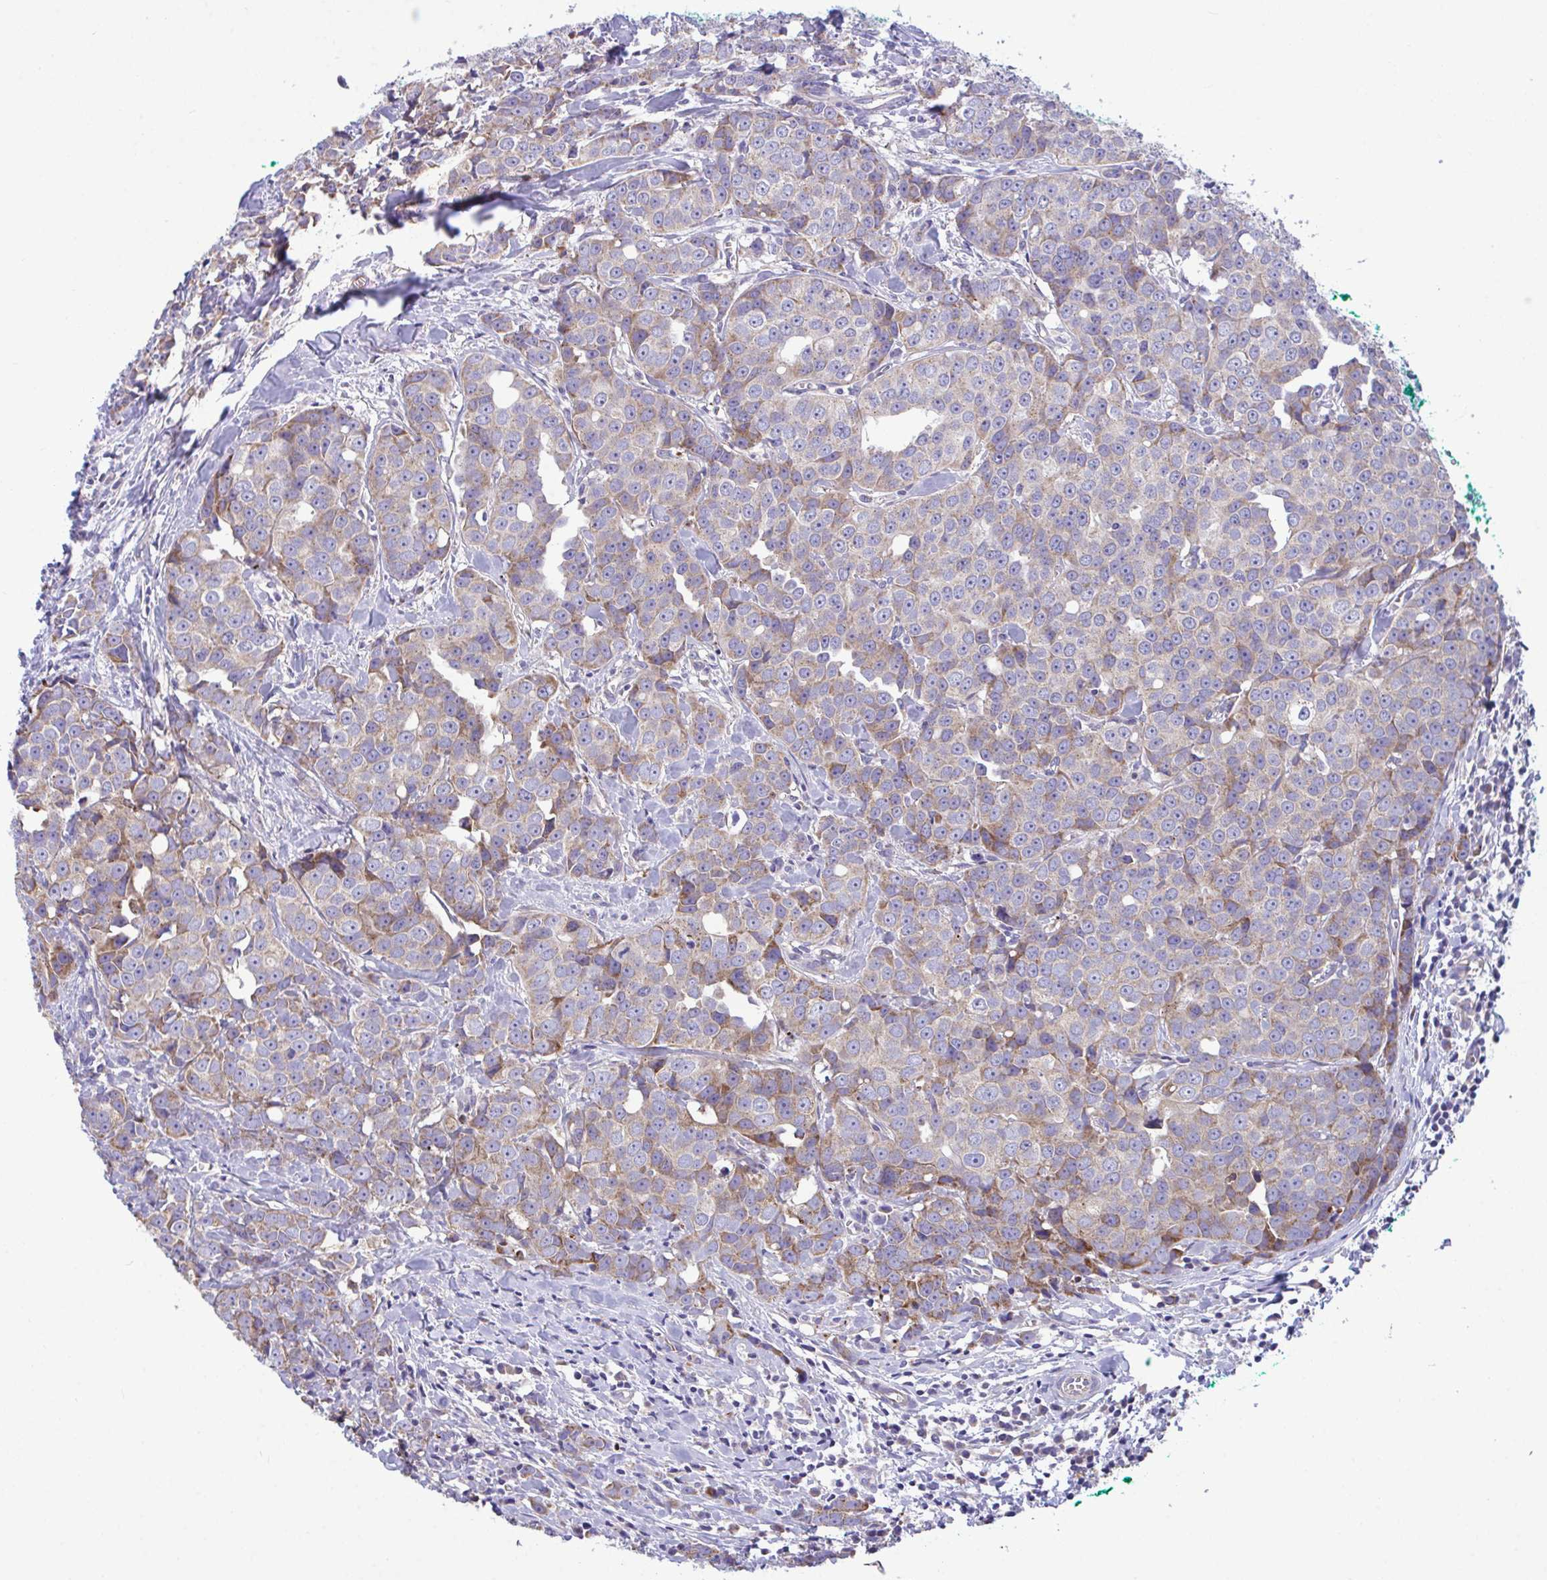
{"staining": {"intensity": "weak", "quantity": "25%-75%", "location": "cytoplasmic/membranous"}, "tissue": "breast cancer", "cell_type": "Tumor cells", "image_type": "cancer", "snomed": [{"axis": "morphology", "description": "Duct carcinoma"}, {"axis": "topography", "description": "Breast"}], "caption": "A photomicrograph showing weak cytoplasmic/membranous expression in about 25%-75% of tumor cells in breast cancer (intraductal carcinoma), as visualized by brown immunohistochemical staining.", "gene": "MRPS16", "patient": {"sex": "female", "age": 80}}